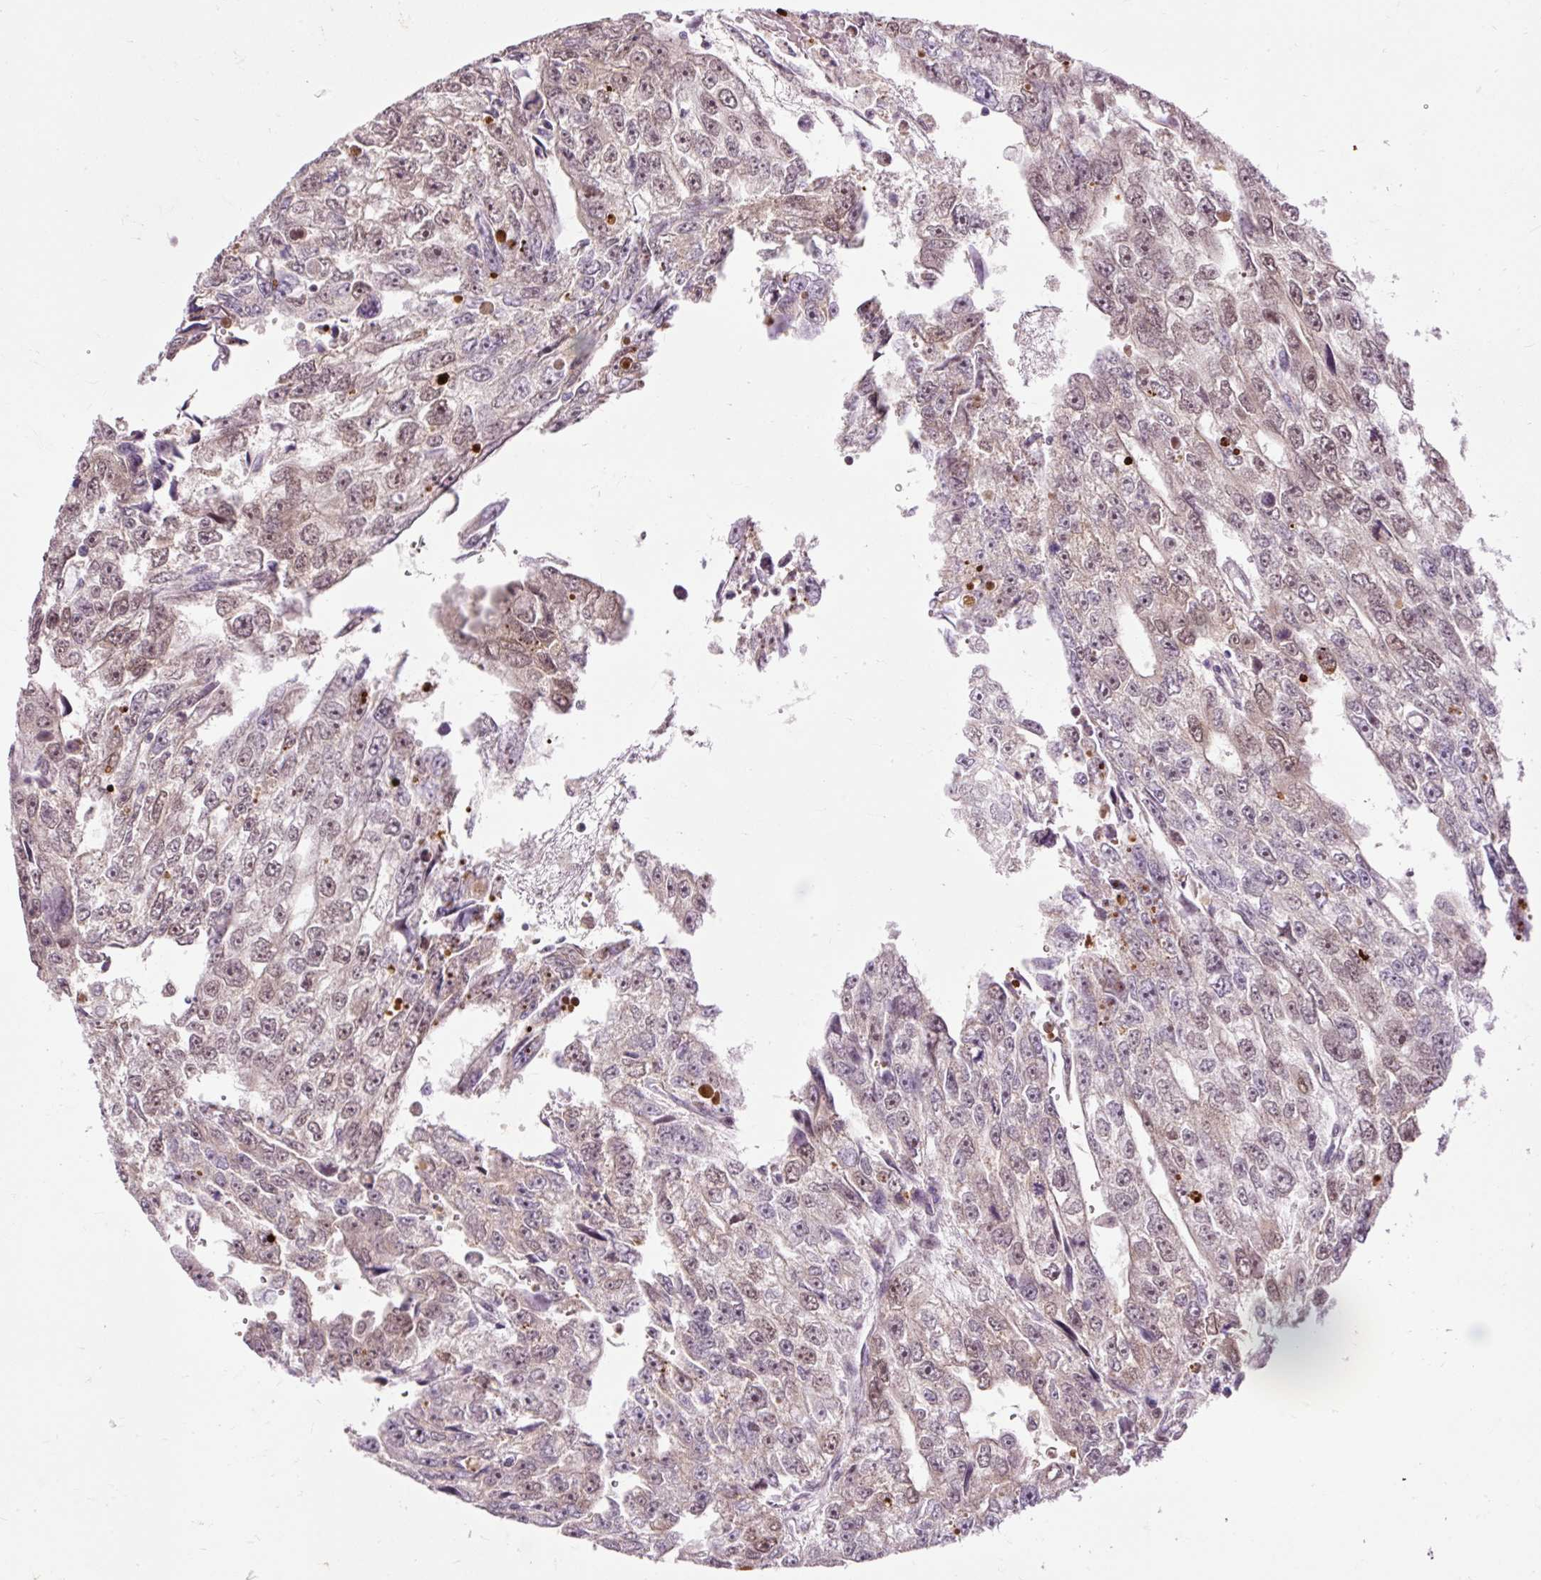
{"staining": {"intensity": "weak", "quantity": ">75%", "location": "nuclear"}, "tissue": "testis cancer", "cell_type": "Tumor cells", "image_type": "cancer", "snomed": [{"axis": "morphology", "description": "Carcinoma, Embryonal, NOS"}, {"axis": "topography", "description": "Testis"}], "caption": "Testis cancer (embryonal carcinoma) was stained to show a protein in brown. There is low levels of weak nuclear expression in about >75% of tumor cells.", "gene": "PRDX5", "patient": {"sex": "male", "age": 20}}